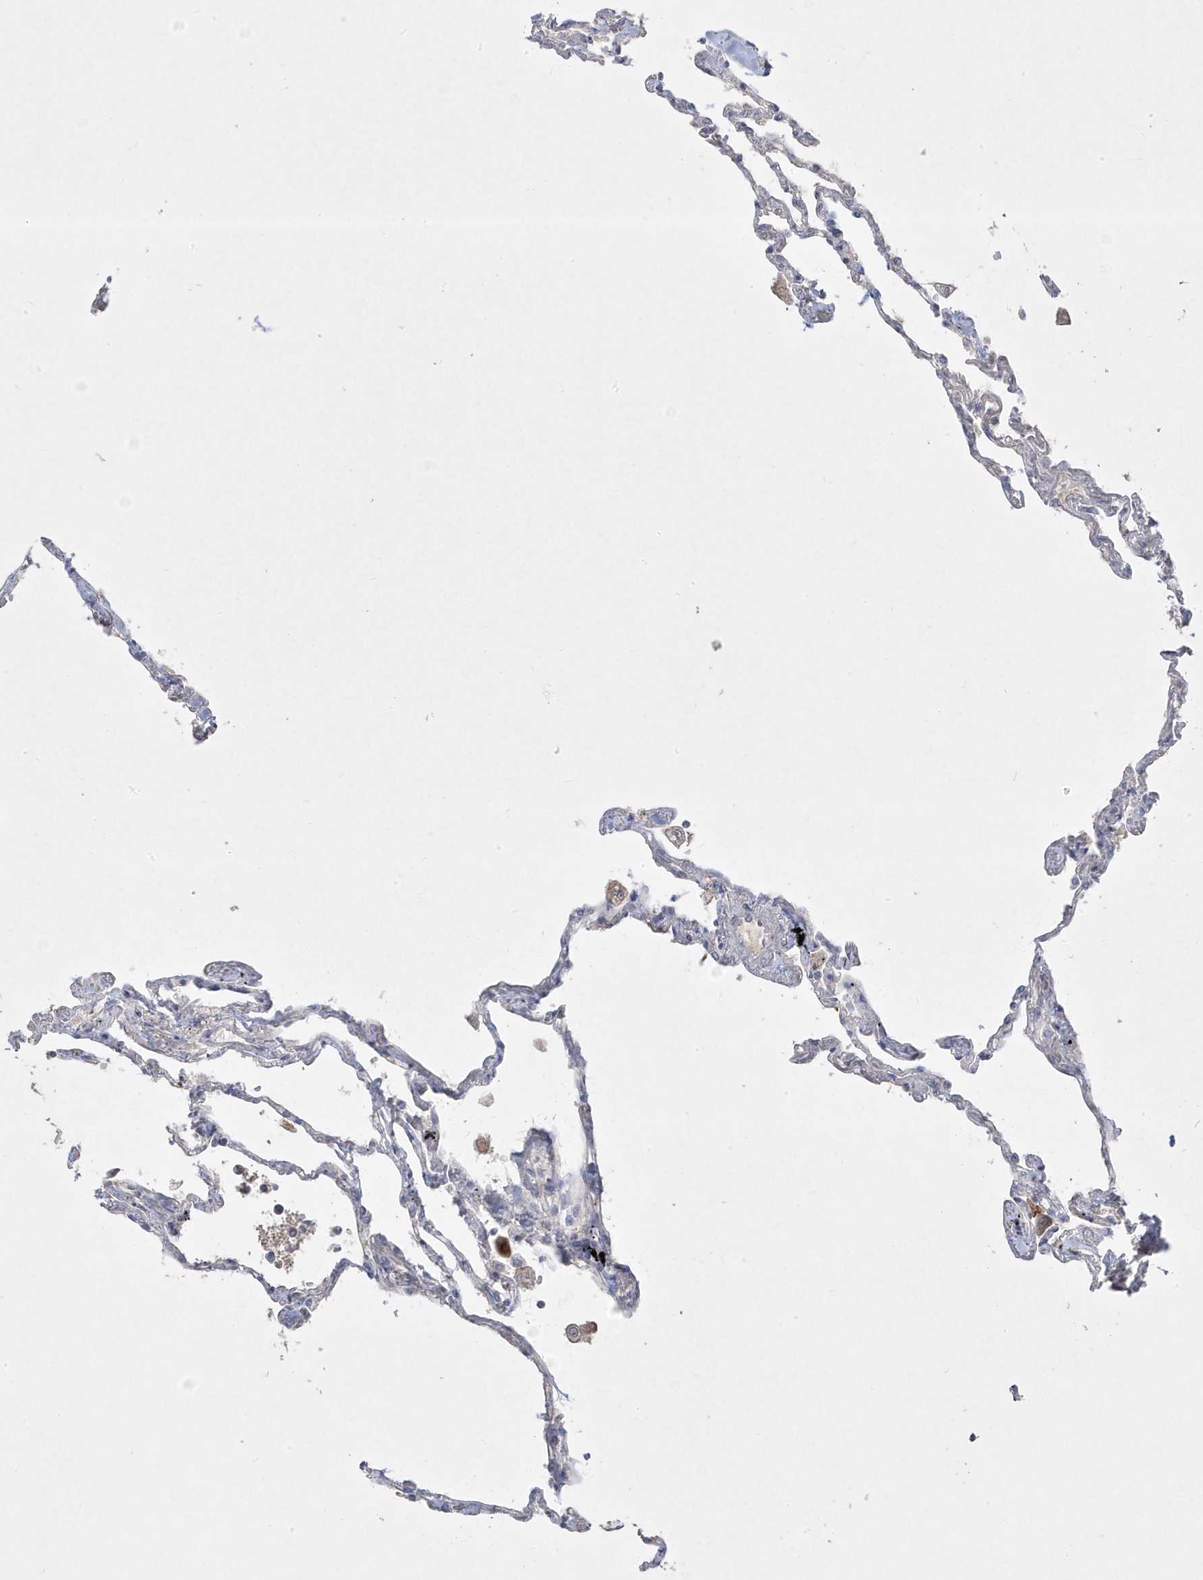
{"staining": {"intensity": "negative", "quantity": "none", "location": "none"}, "tissue": "lung", "cell_type": "Alveolar cells", "image_type": "normal", "snomed": [{"axis": "morphology", "description": "Normal tissue, NOS"}, {"axis": "topography", "description": "Lung"}], "caption": "Alveolar cells show no significant positivity in unremarkable lung. Nuclei are stained in blue.", "gene": "RGL4", "patient": {"sex": "female", "age": 67}}